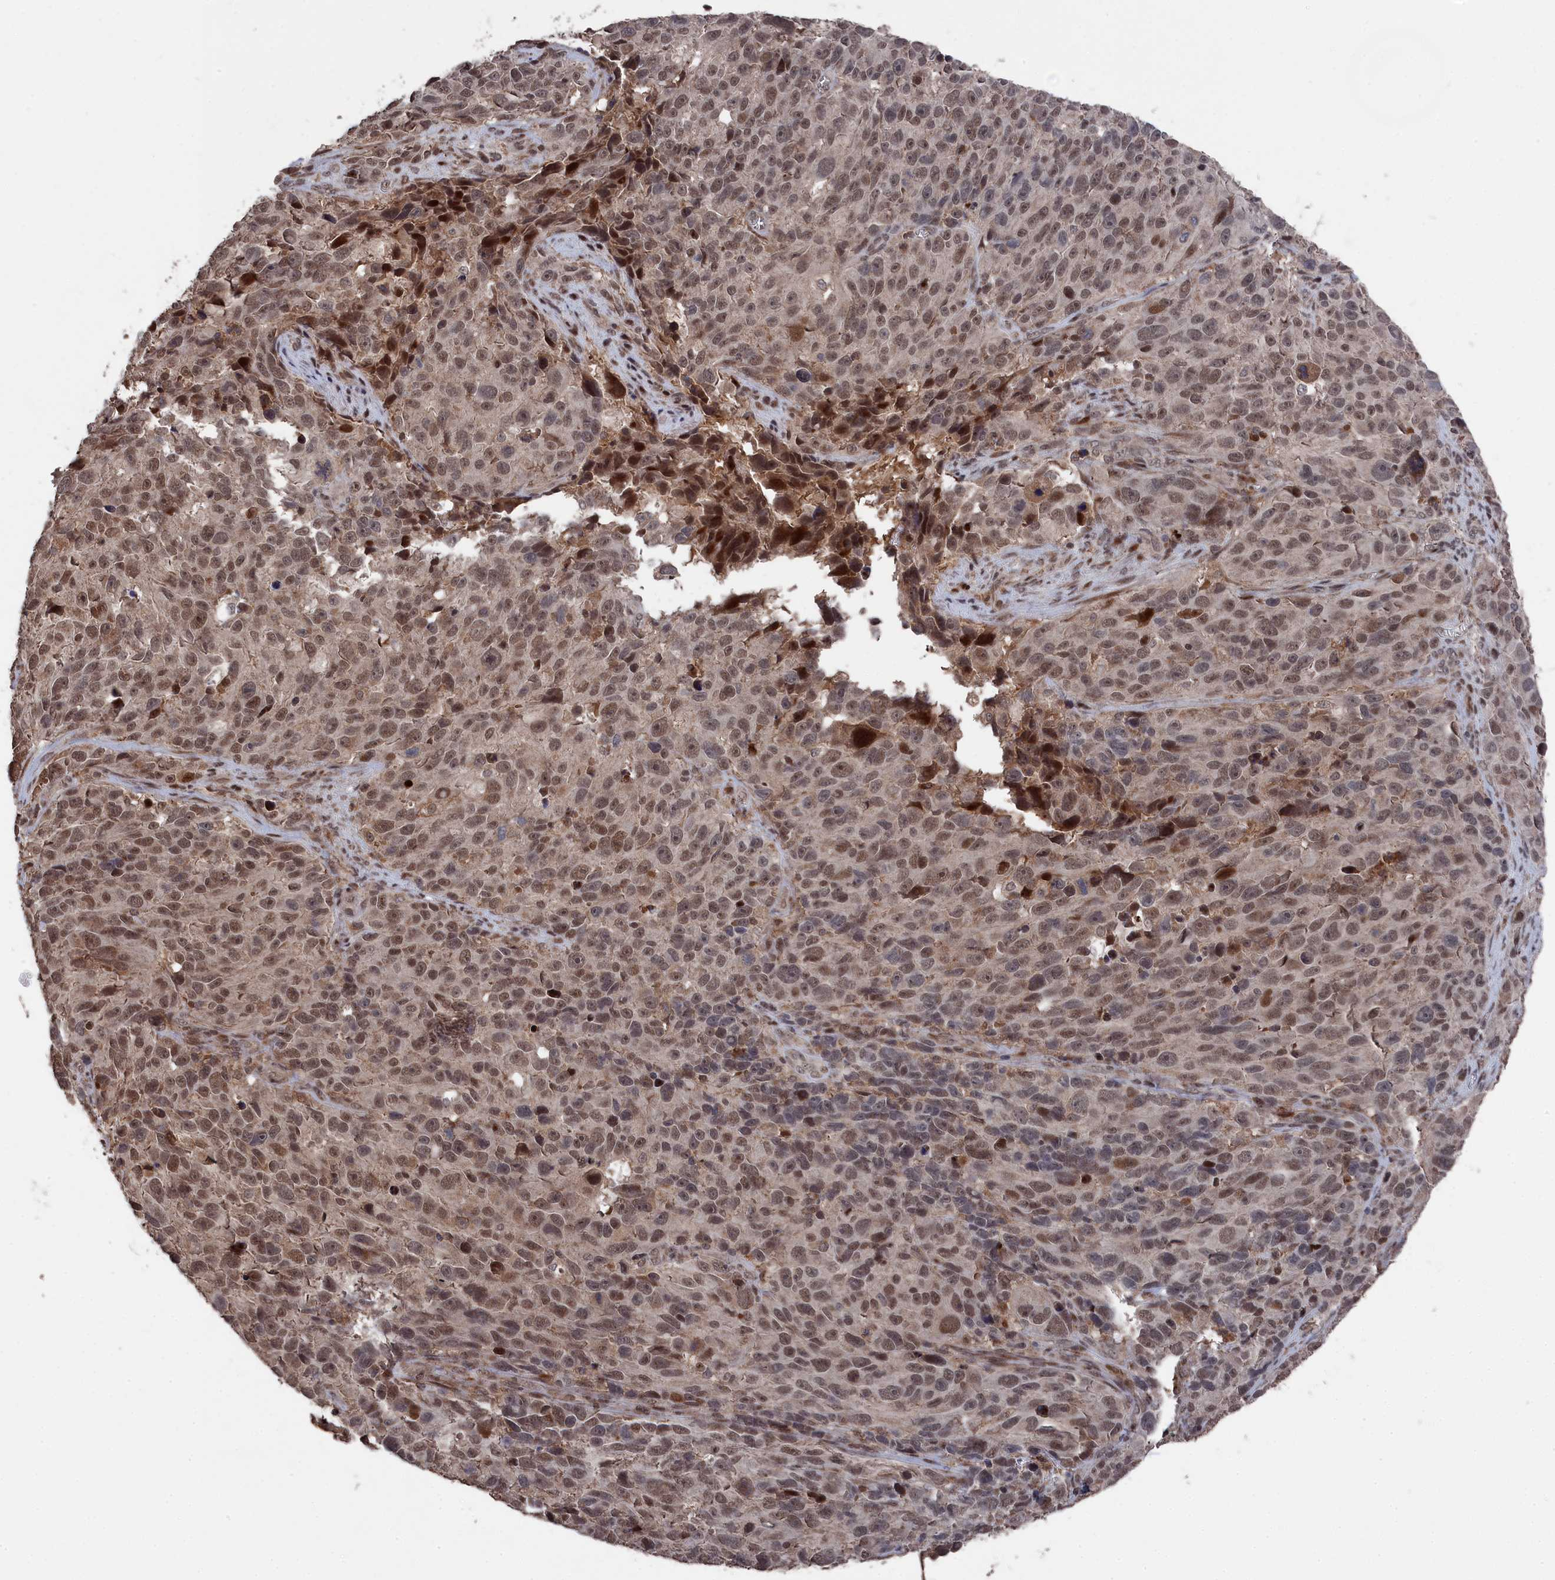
{"staining": {"intensity": "moderate", "quantity": ">75%", "location": "nuclear"}, "tissue": "melanoma", "cell_type": "Tumor cells", "image_type": "cancer", "snomed": [{"axis": "morphology", "description": "Malignant melanoma, NOS"}, {"axis": "topography", "description": "Skin"}], "caption": "Protein staining of malignant melanoma tissue displays moderate nuclear staining in about >75% of tumor cells. The staining is performed using DAB (3,3'-diaminobenzidine) brown chromogen to label protein expression. The nuclei are counter-stained blue using hematoxylin.", "gene": "CEACAM21", "patient": {"sex": "male", "age": 84}}